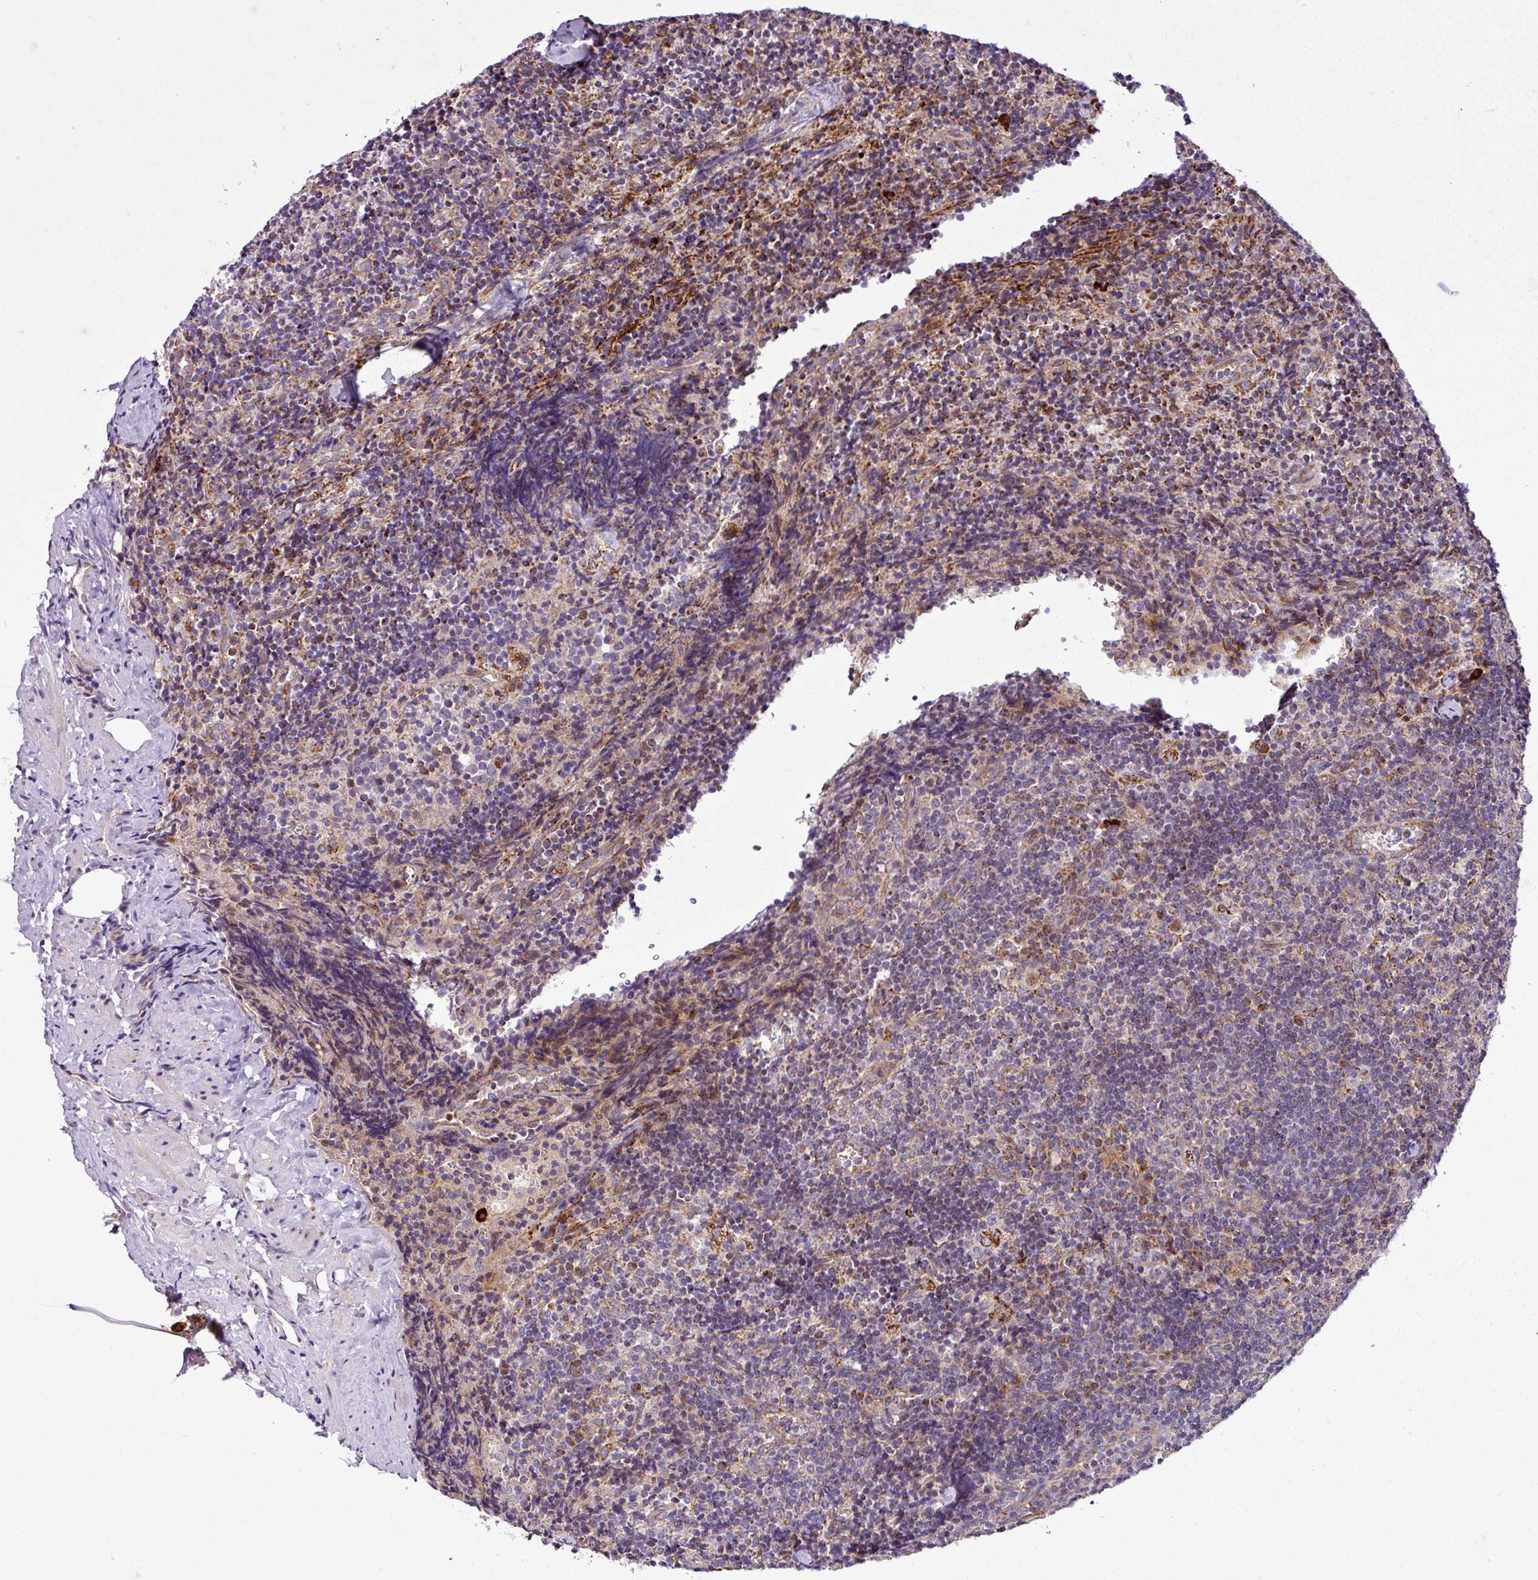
{"staining": {"intensity": "moderate", "quantity": "<25%", "location": "cytoplasmic/membranous"}, "tissue": "lymph node", "cell_type": "Germinal center cells", "image_type": "normal", "snomed": [{"axis": "morphology", "description": "Normal tissue, NOS"}, {"axis": "topography", "description": "Lymph node"}], "caption": "Lymph node stained with DAB (3,3'-diaminobenzidine) immunohistochemistry demonstrates low levels of moderate cytoplasmic/membranous staining in about <25% of germinal center cells. (DAB (3,3'-diaminobenzidine) IHC, brown staining for protein, blue staining for nuclei).", "gene": "ZNF569", "patient": {"sex": "female", "age": 52}}